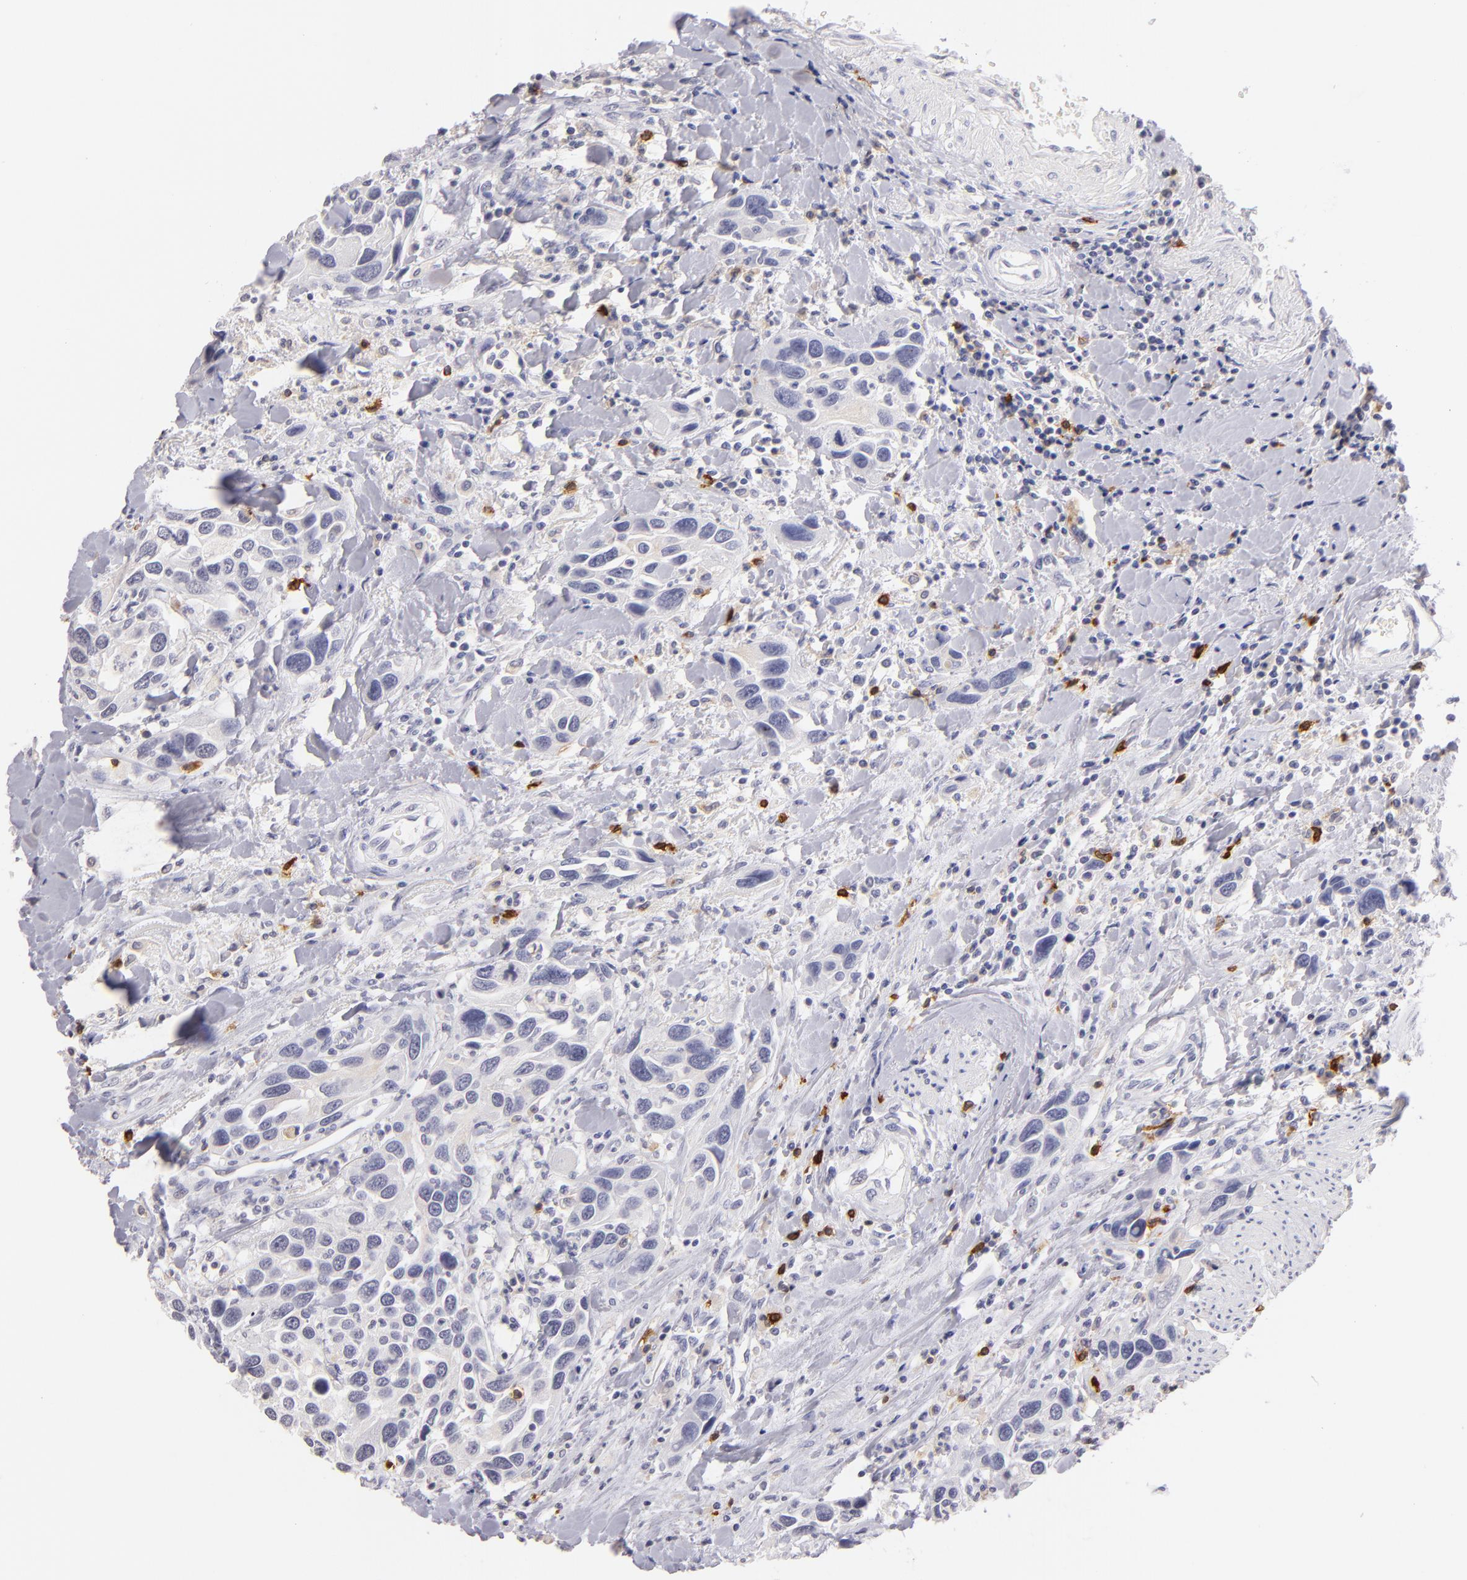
{"staining": {"intensity": "negative", "quantity": "none", "location": "none"}, "tissue": "urothelial cancer", "cell_type": "Tumor cells", "image_type": "cancer", "snomed": [{"axis": "morphology", "description": "Urothelial carcinoma, High grade"}, {"axis": "topography", "description": "Urinary bladder"}], "caption": "This is a micrograph of IHC staining of urothelial cancer, which shows no expression in tumor cells.", "gene": "IL2RA", "patient": {"sex": "male", "age": 66}}